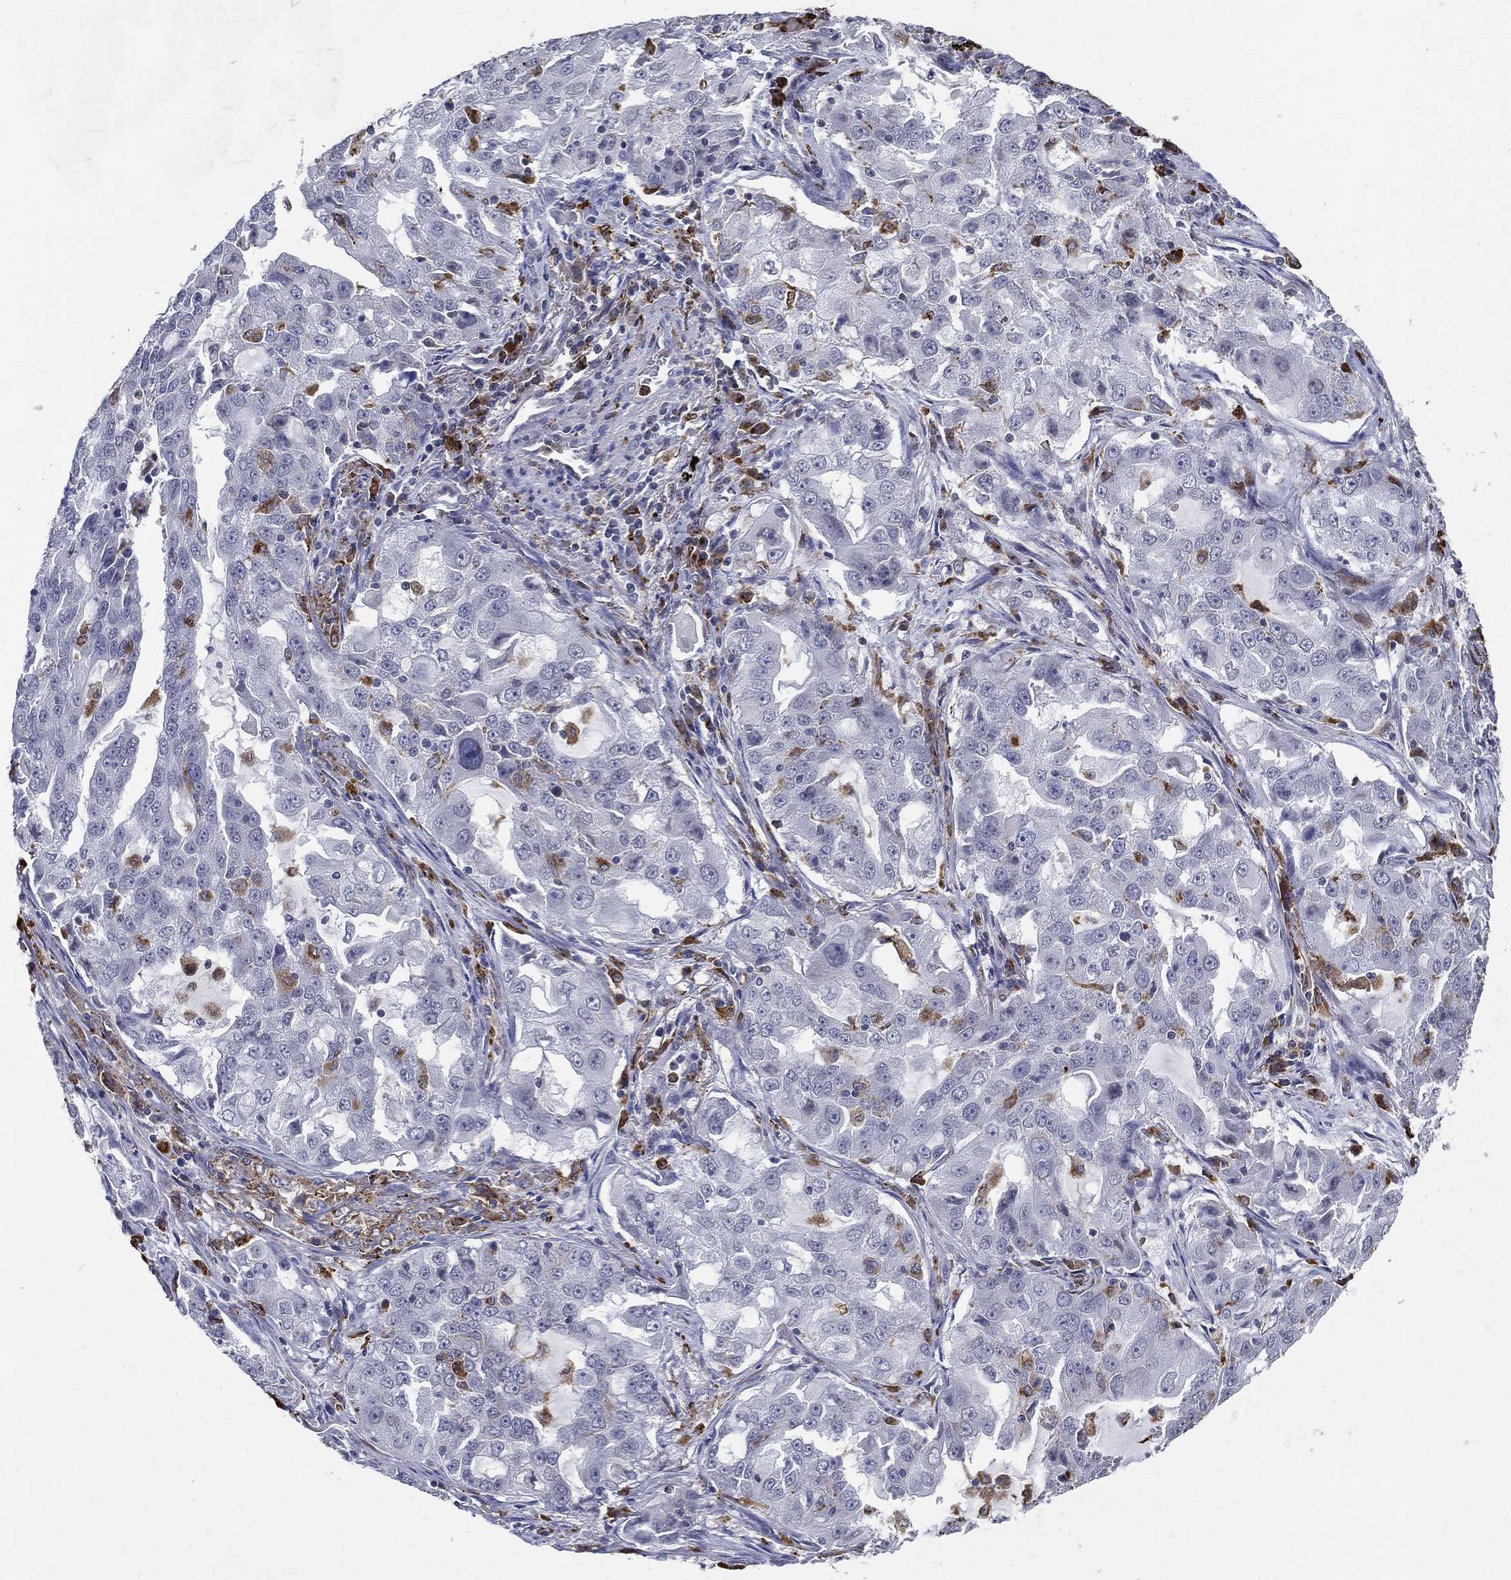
{"staining": {"intensity": "moderate", "quantity": "<25%", "location": "cytoplasmic/membranous"}, "tissue": "lung cancer", "cell_type": "Tumor cells", "image_type": "cancer", "snomed": [{"axis": "morphology", "description": "Adenocarcinoma, NOS"}, {"axis": "topography", "description": "Lung"}], "caption": "Lung adenocarcinoma stained with a protein marker shows moderate staining in tumor cells.", "gene": "EVI2B", "patient": {"sex": "female", "age": 61}}